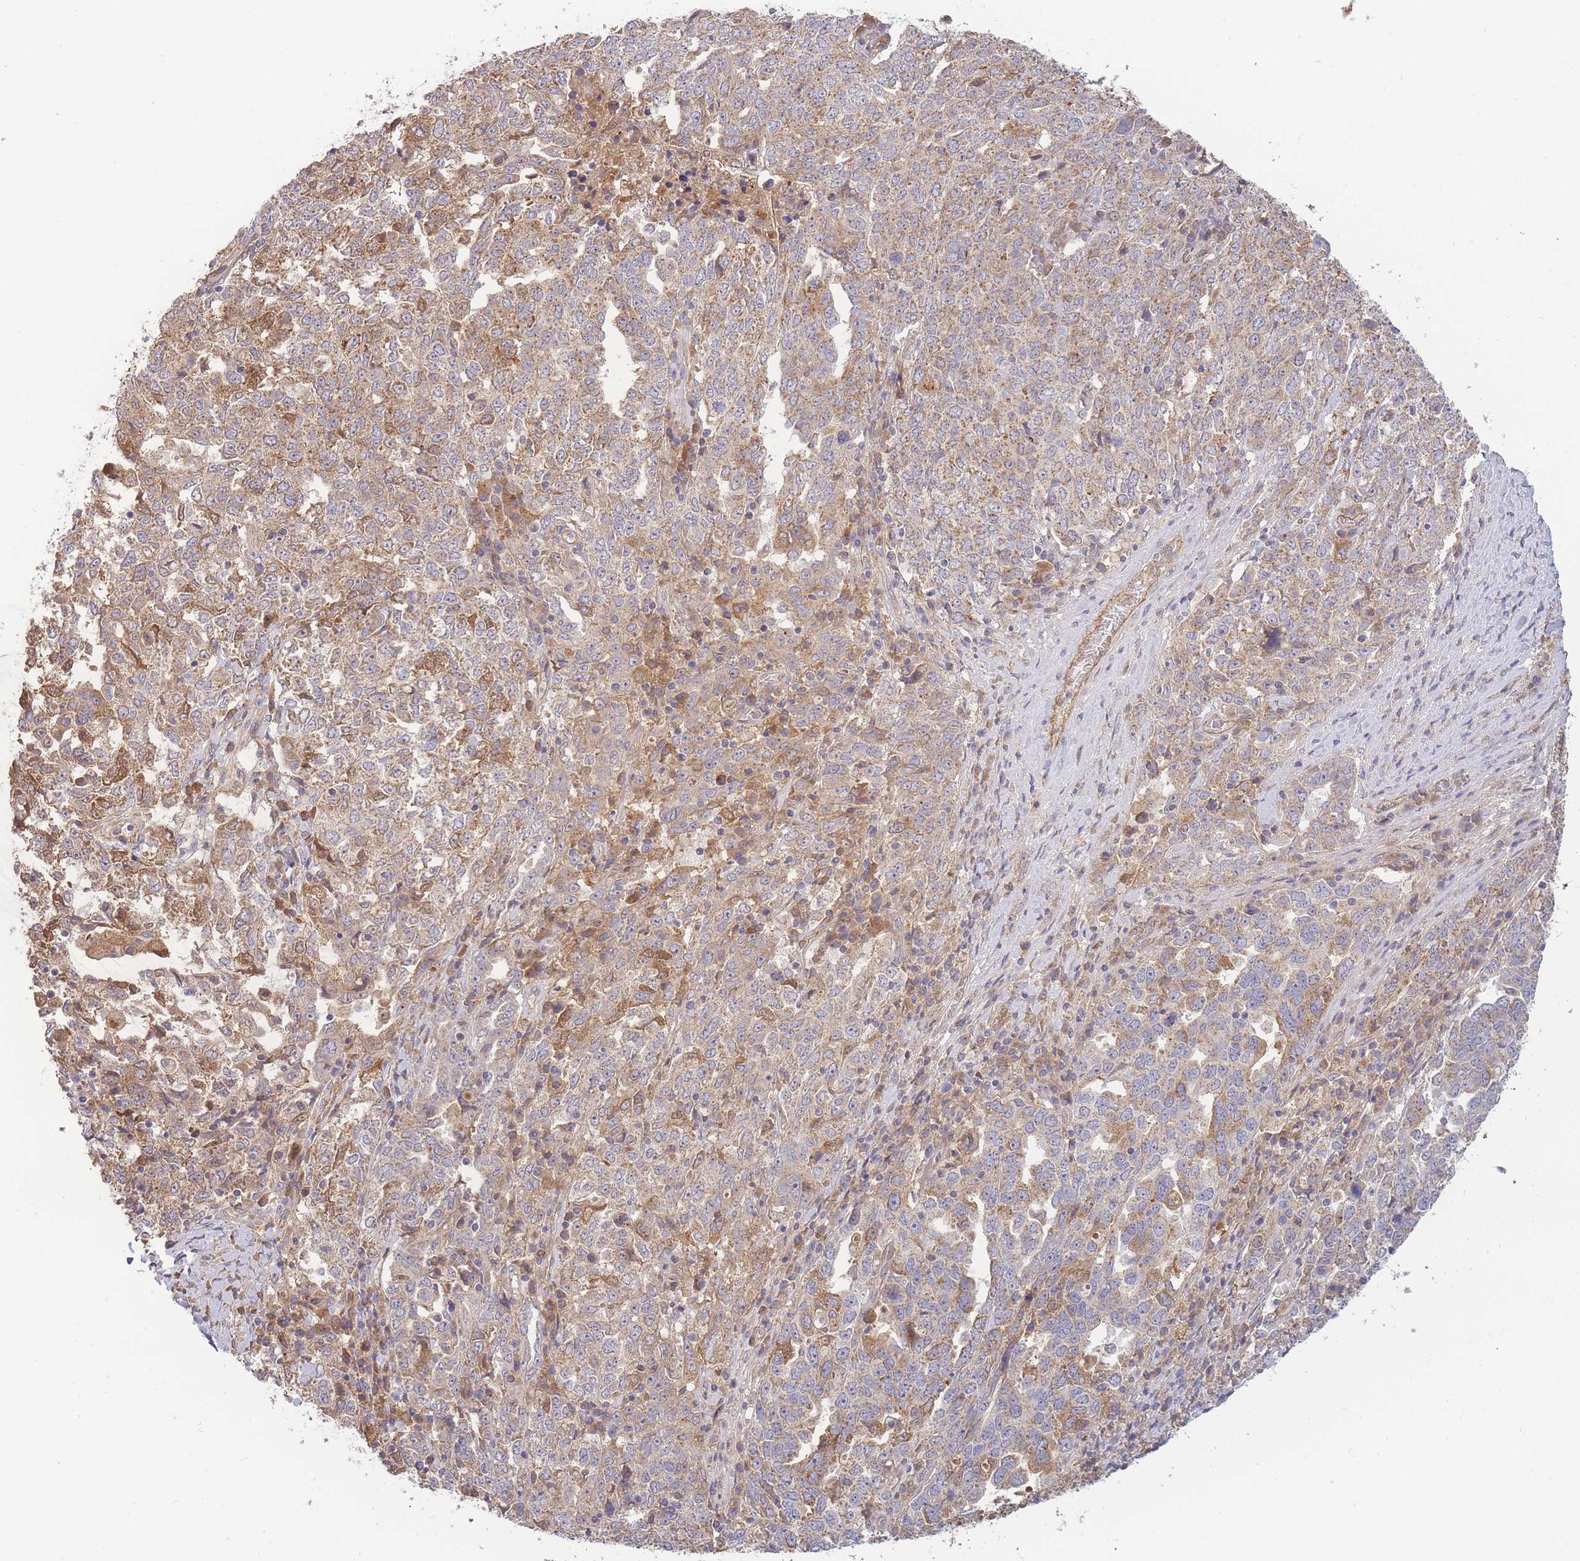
{"staining": {"intensity": "moderate", "quantity": "<25%", "location": "cytoplasmic/membranous"}, "tissue": "ovarian cancer", "cell_type": "Tumor cells", "image_type": "cancer", "snomed": [{"axis": "morphology", "description": "Carcinoma, endometroid"}, {"axis": "topography", "description": "Ovary"}], "caption": "Immunohistochemistry (IHC) histopathology image of neoplastic tissue: ovarian endometroid carcinoma stained using immunohistochemistry (IHC) demonstrates low levels of moderate protein expression localized specifically in the cytoplasmic/membranous of tumor cells, appearing as a cytoplasmic/membranous brown color.", "gene": "NDUFAF5", "patient": {"sex": "female", "age": 62}}